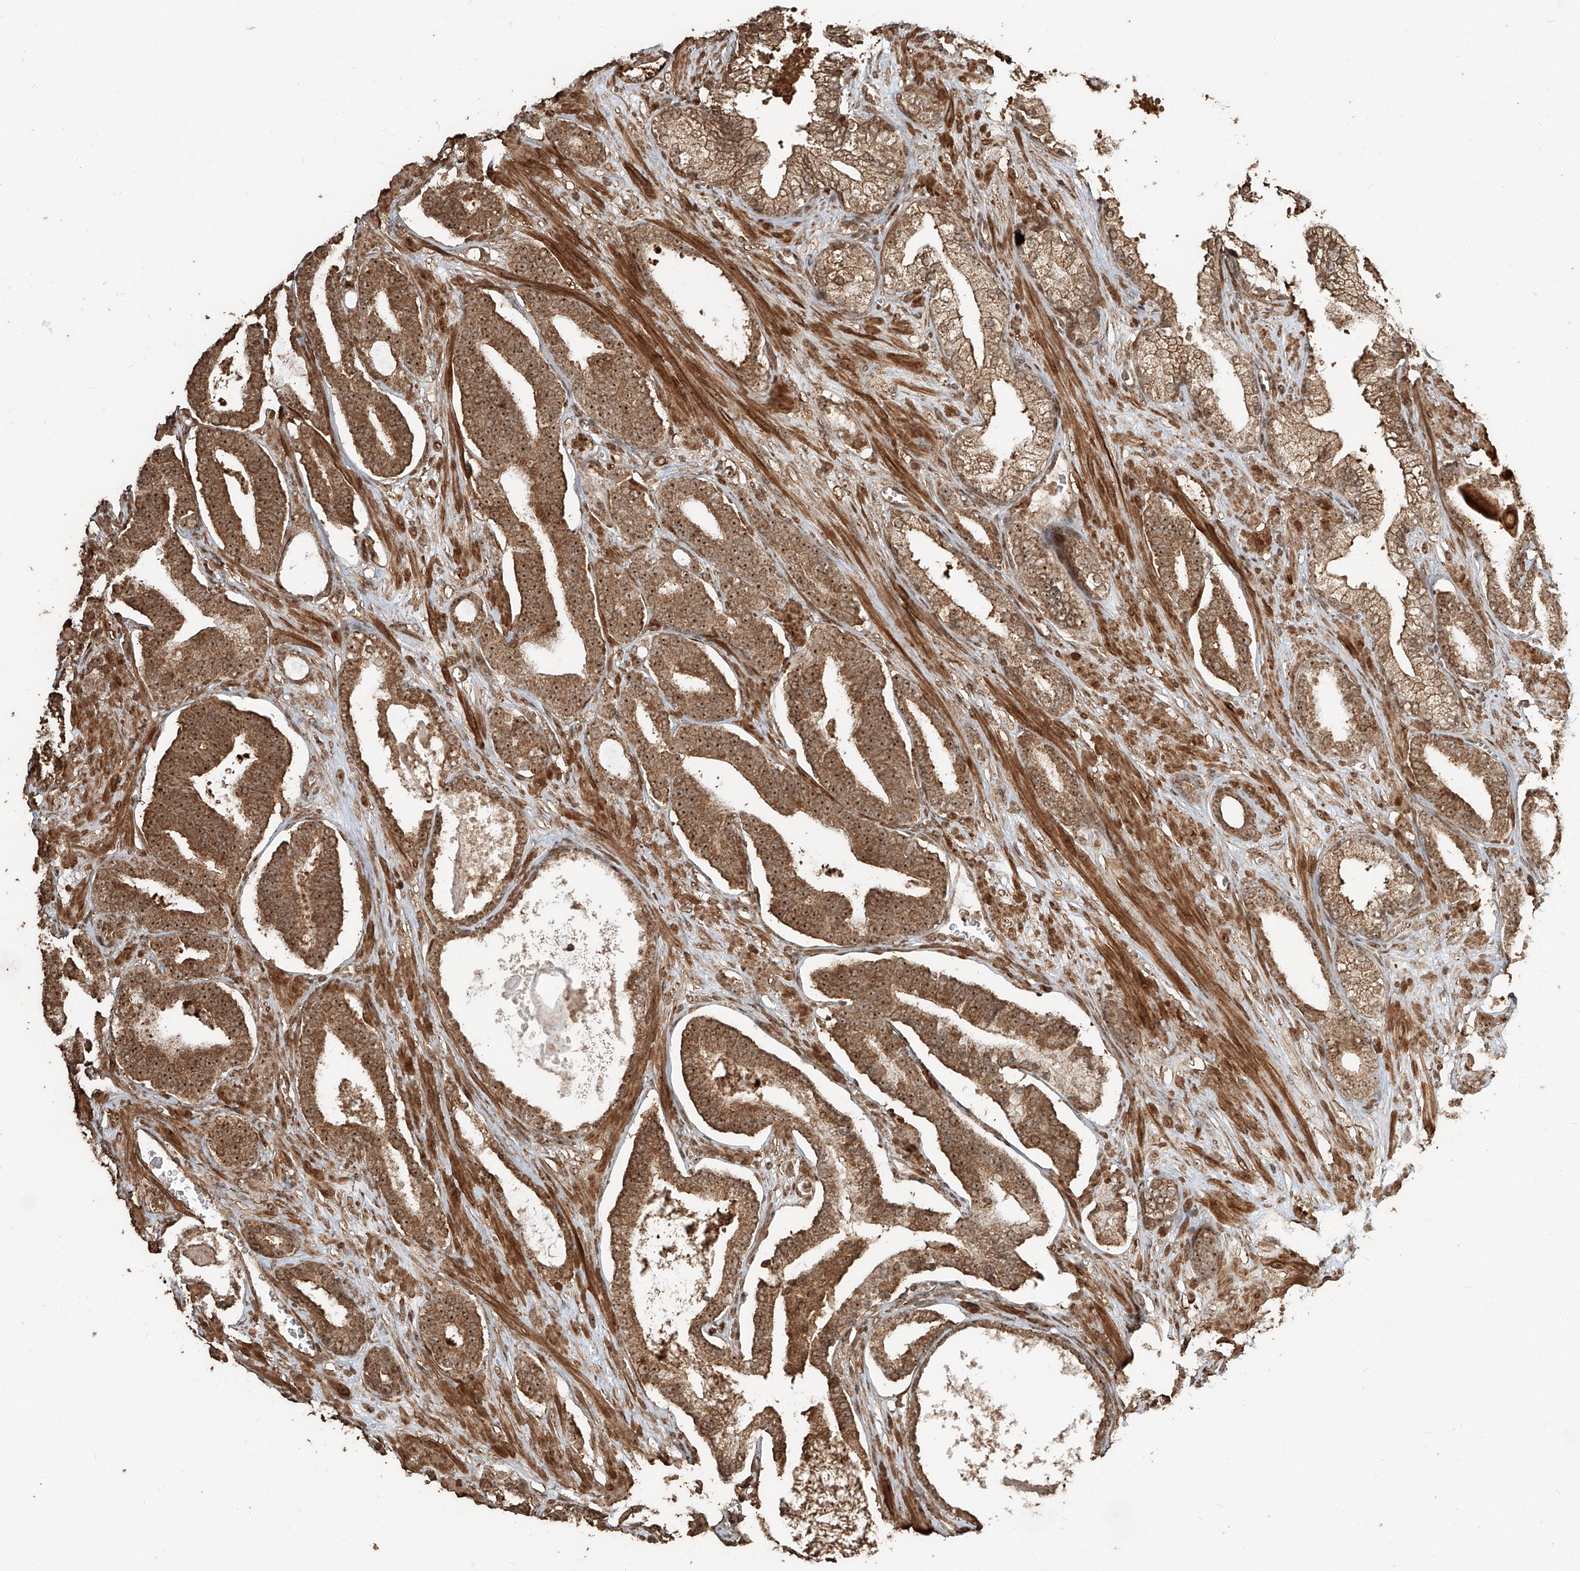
{"staining": {"intensity": "moderate", "quantity": ">75%", "location": "cytoplasmic/membranous,nuclear"}, "tissue": "prostate cancer", "cell_type": "Tumor cells", "image_type": "cancer", "snomed": [{"axis": "morphology", "description": "Adenocarcinoma, Low grade"}, {"axis": "topography", "description": "Prostate"}], "caption": "This is an image of immunohistochemistry staining of prostate cancer (adenocarcinoma (low-grade)), which shows moderate expression in the cytoplasmic/membranous and nuclear of tumor cells.", "gene": "ZNF660", "patient": {"sex": "male", "age": 70}}